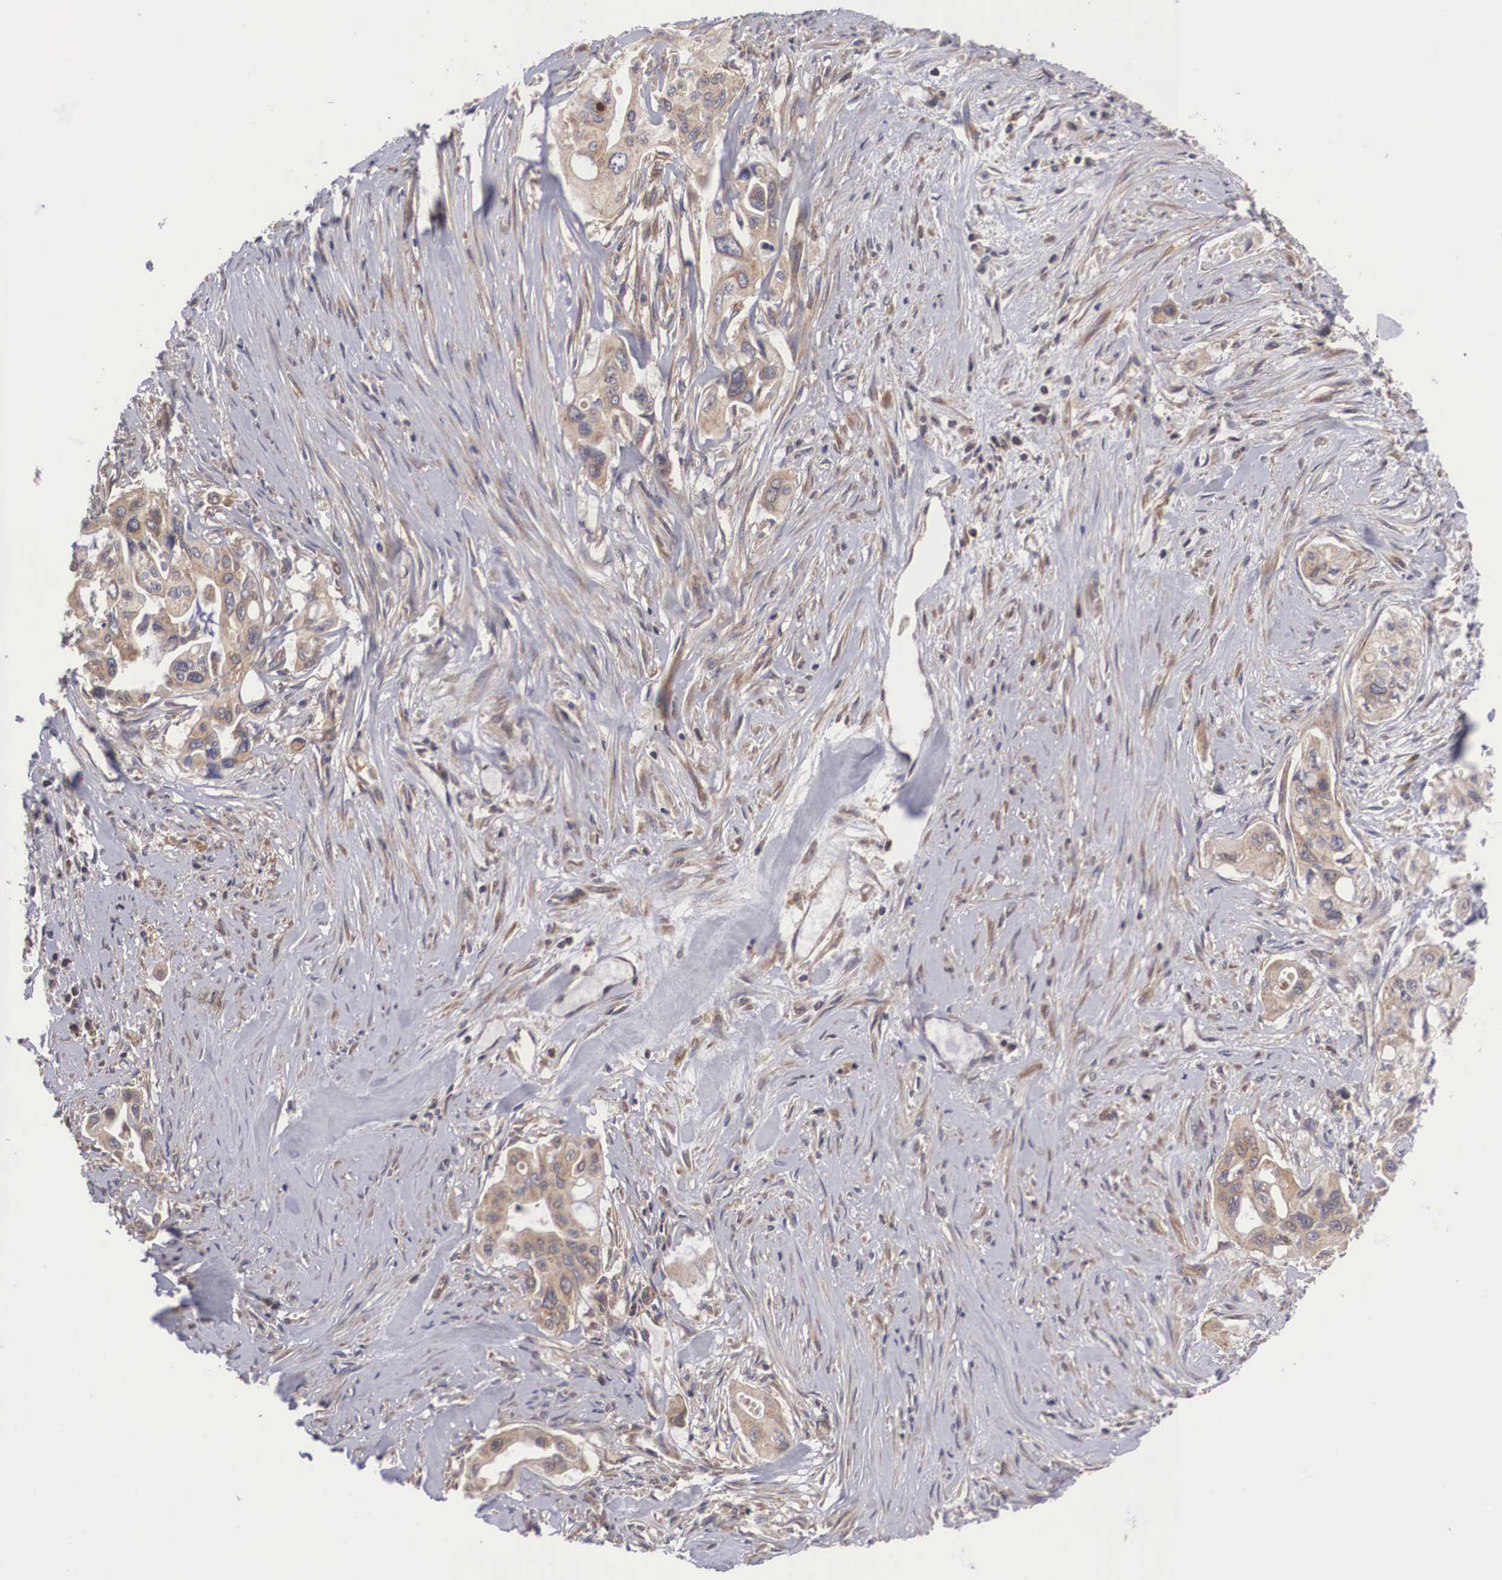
{"staining": {"intensity": "moderate", "quantity": ">75%", "location": "cytoplasmic/membranous"}, "tissue": "pancreatic cancer", "cell_type": "Tumor cells", "image_type": "cancer", "snomed": [{"axis": "morphology", "description": "Adenocarcinoma, NOS"}, {"axis": "topography", "description": "Pancreas"}], "caption": "Immunohistochemical staining of pancreatic adenocarcinoma reveals medium levels of moderate cytoplasmic/membranous positivity in approximately >75% of tumor cells.", "gene": "DHRS1", "patient": {"sex": "male", "age": 77}}